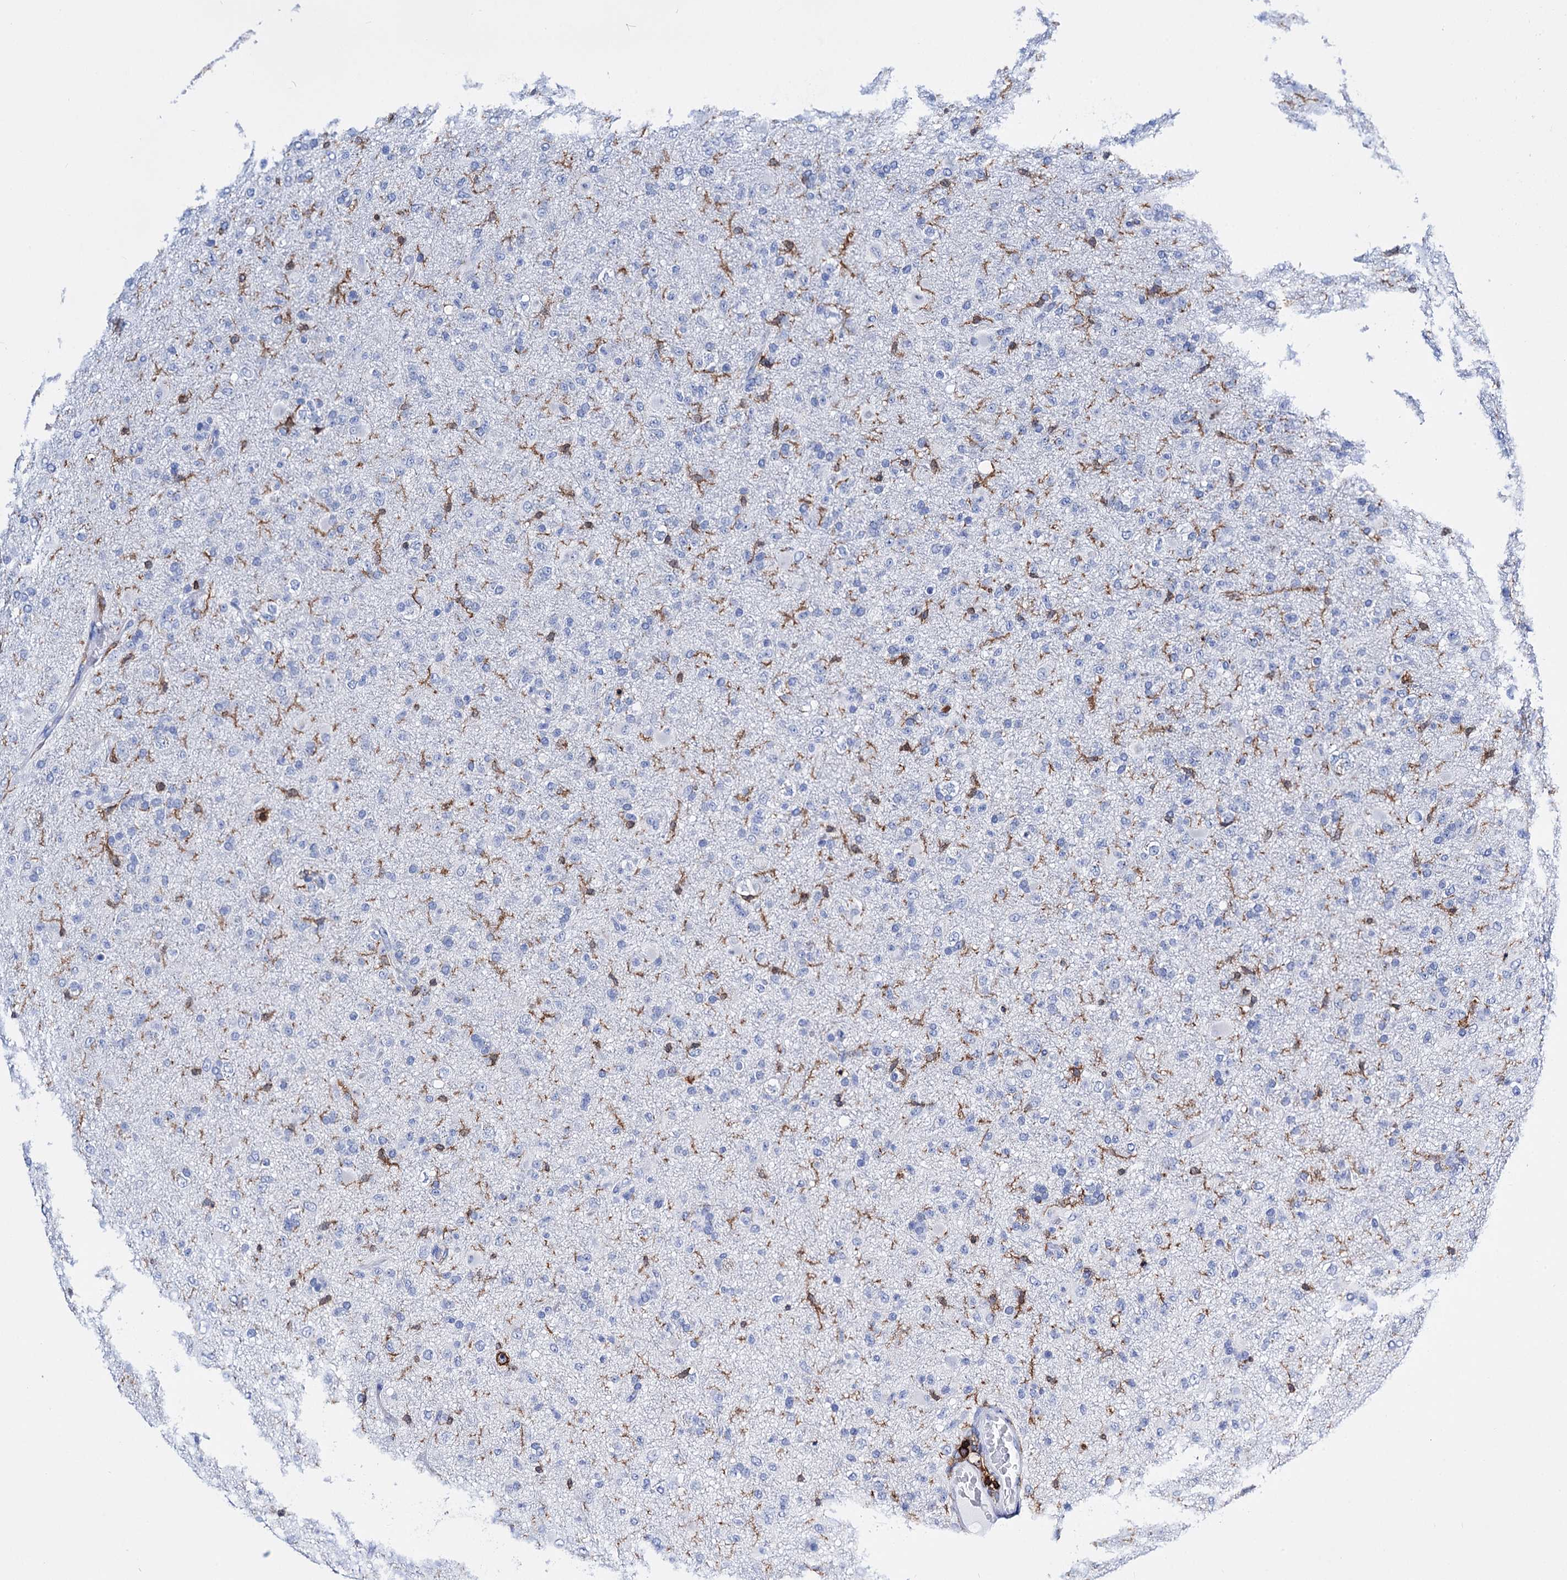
{"staining": {"intensity": "negative", "quantity": "none", "location": "none"}, "tissue": "glioma", "cell_type": "Tumor cells", "image_type": "cancer", "snomed": [{"axis": "morphology", "description": "Glioma, malignant, Low grade"}, {"axis": "topography", "description": "Brain"}], "caption": "The immunohistochemistry (IHC) image has no significant staining in tumor cells of malignant glioma (low-grade) tissue.", "gene": "DEF6", "patient": {"sex": "male", "age": 65}}